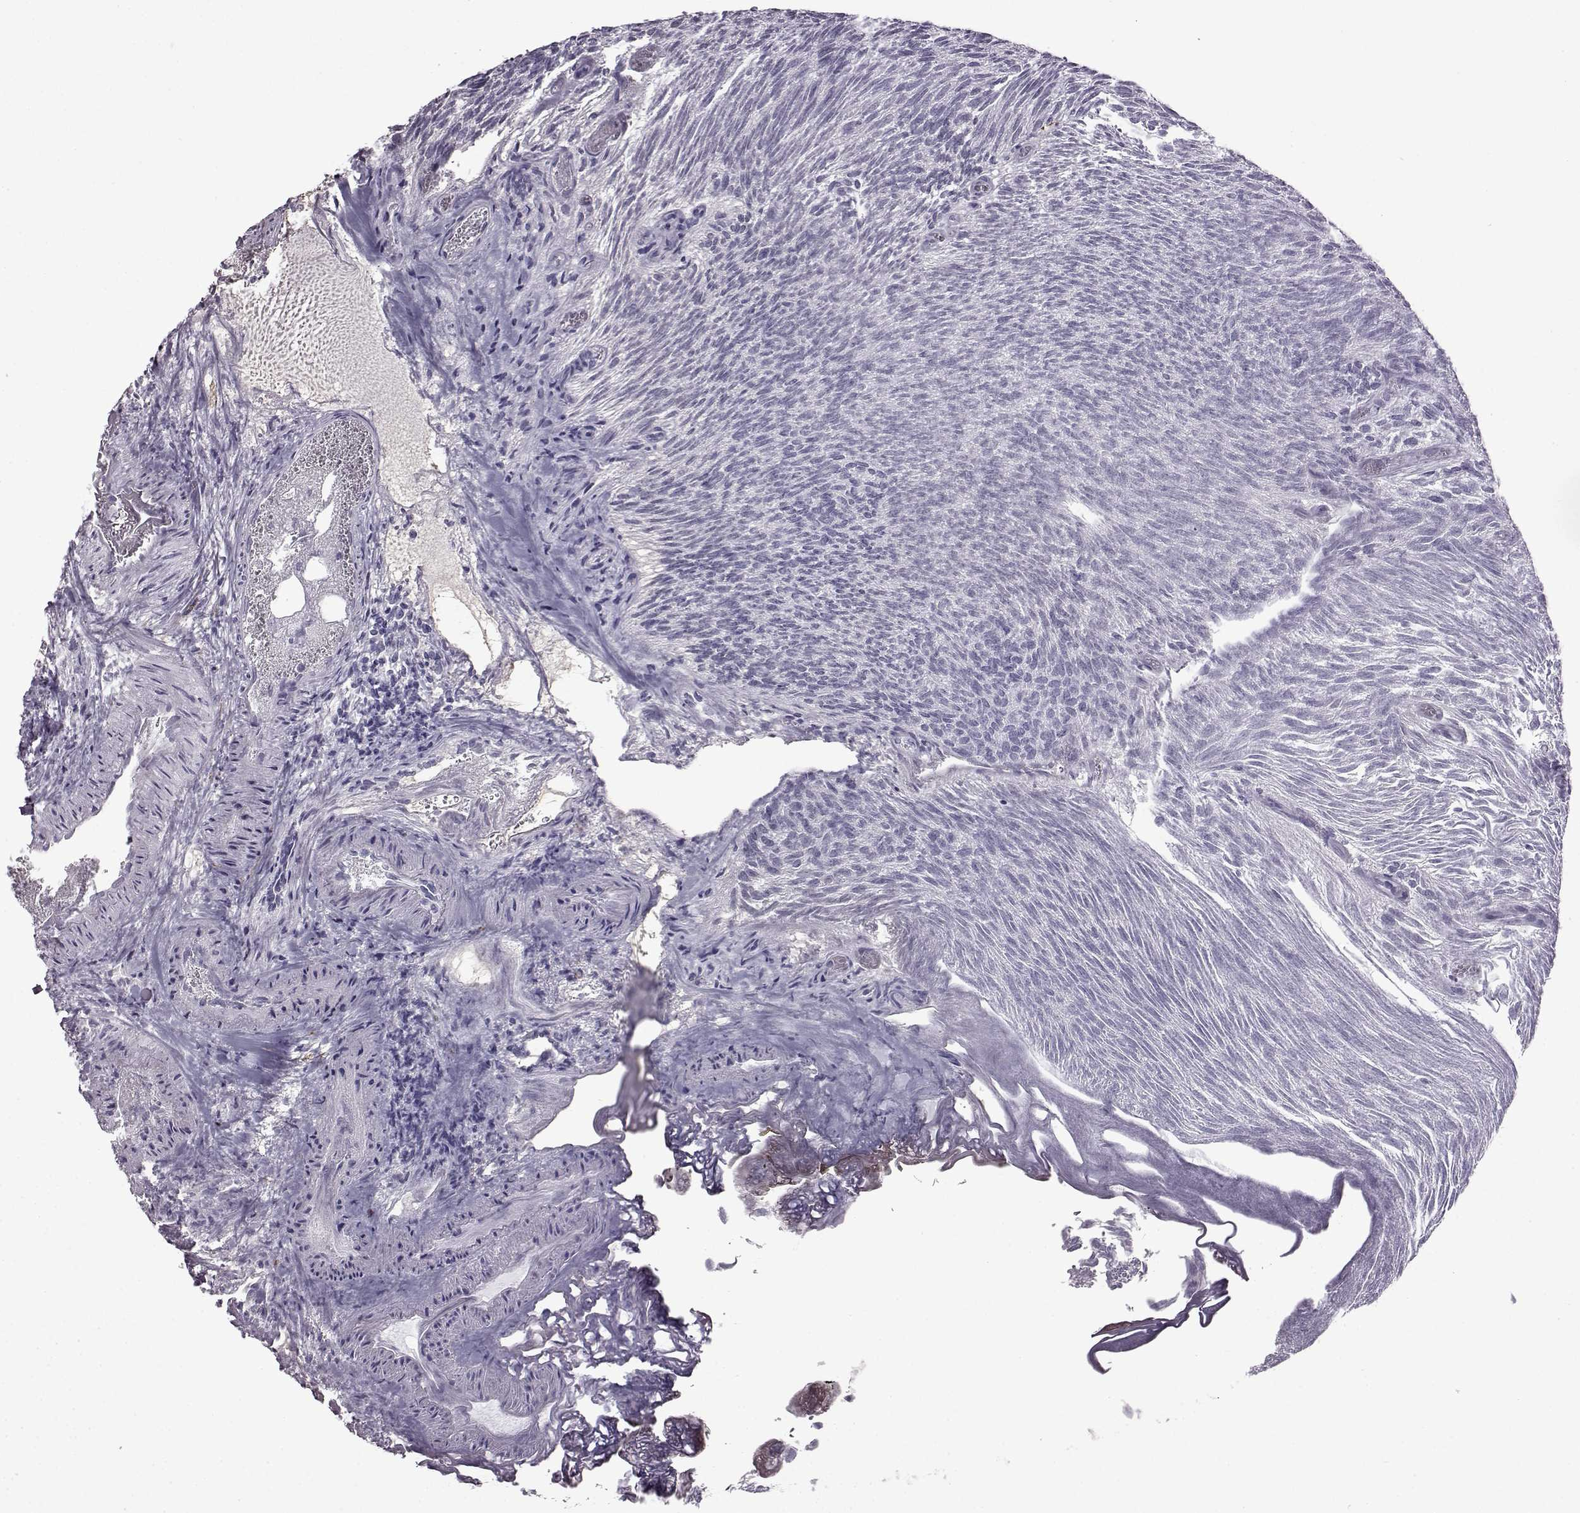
{"staining": {"intensity": "negative", "quantity": "none", "location": "none"}, "tissue": "urothelial cancer", "cell_type": "Tumor cells", "image_type": "cancer", "snomed": [{"axis": "morphology", "description": "Urothelial carcinoma, Low grade"}, {"axis": "topography", "description": "Urinary bladder"}], "caption": "Urothelial cancer was stained to show a protein in brown. There is no significant staining in tumor cells. (DAB immunohistochemistry (IHC), high magnification).", "gene": "SLC28A2", "patient": {"sex": "male", "age": 77}}